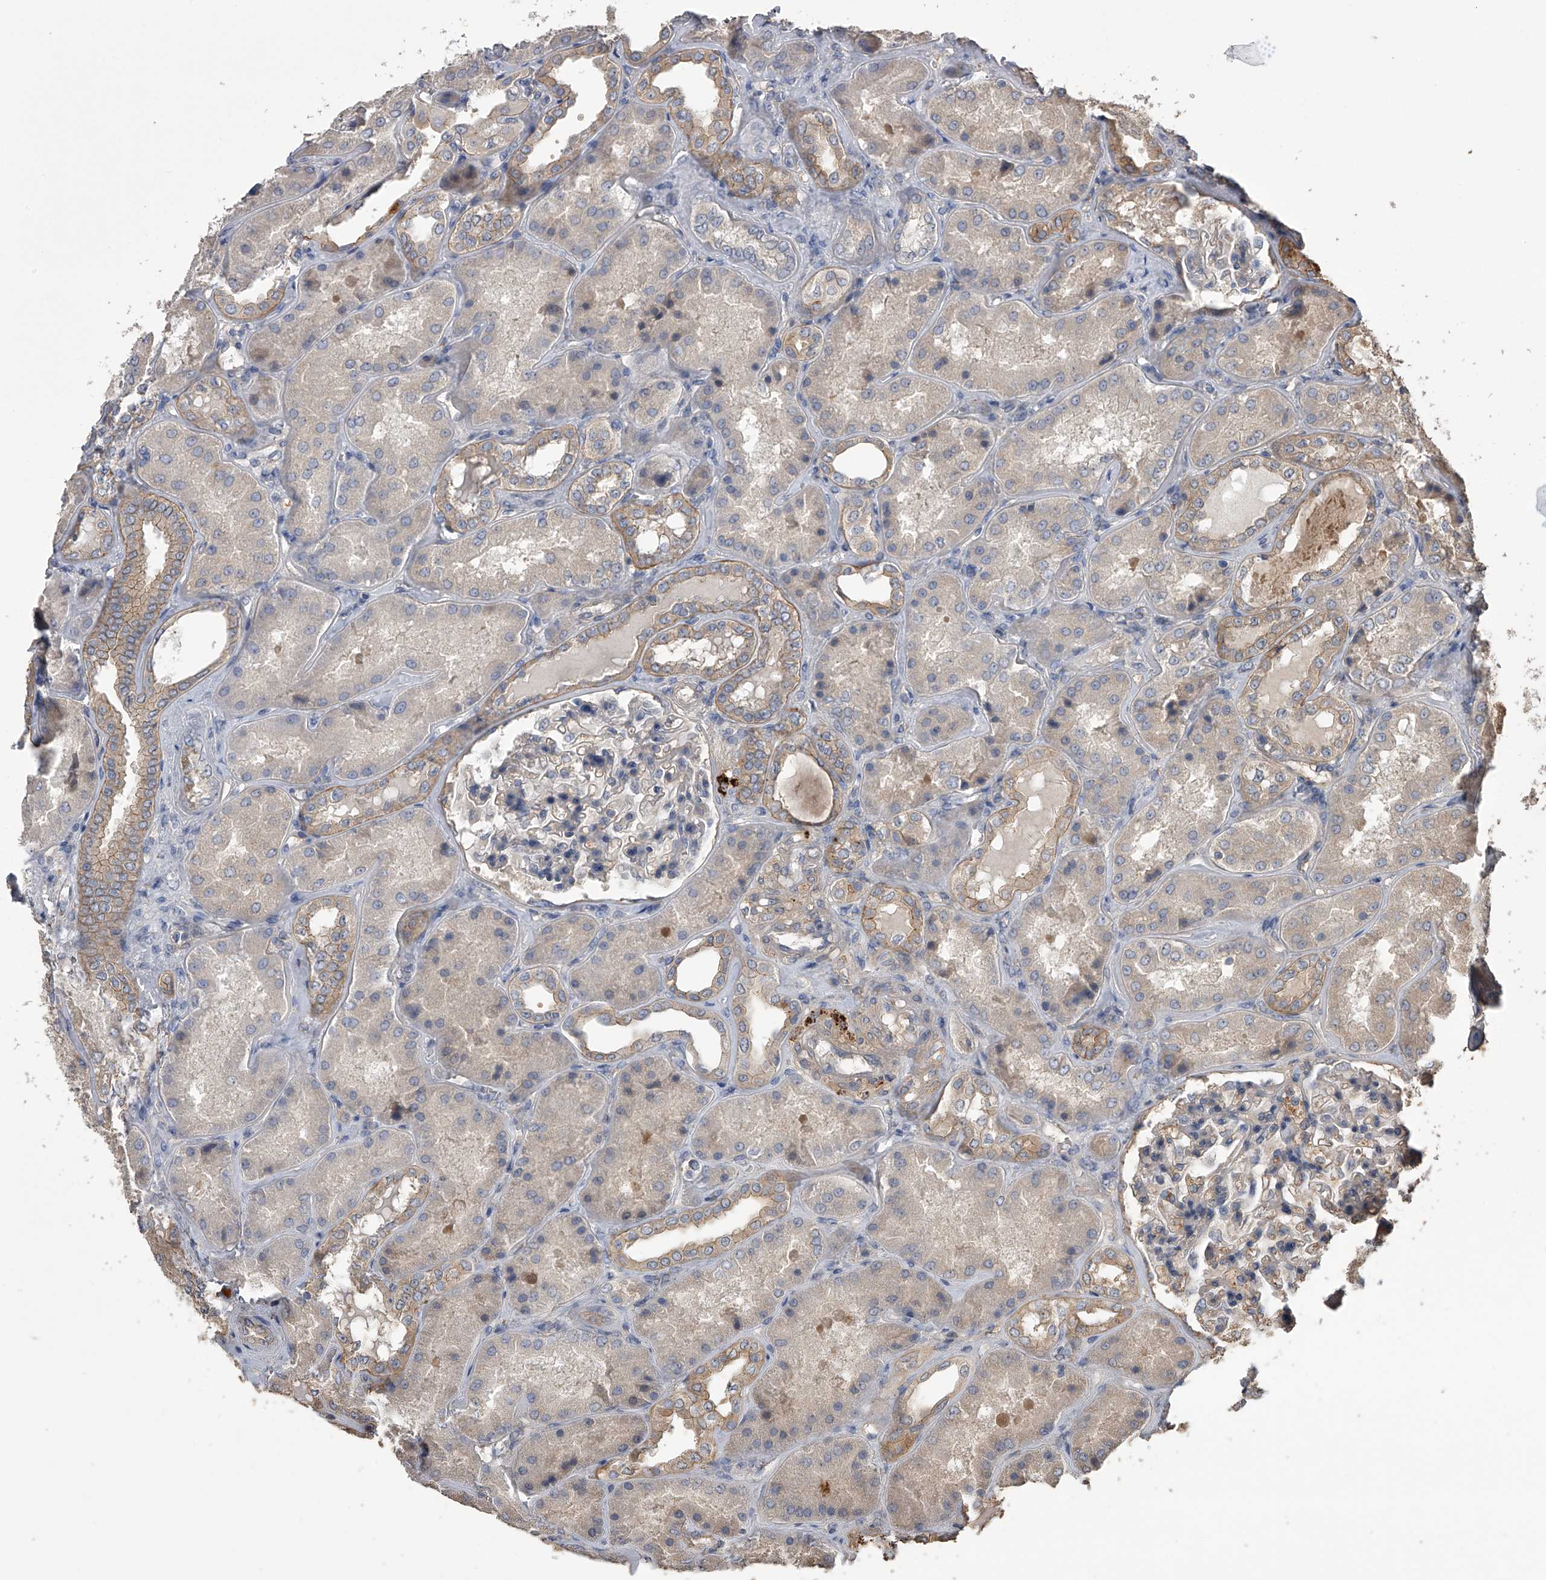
{"staining": {"intensity": "negative", "quantity": "none", "location": "none"}, "tissue": "kidney", "cell_type": "Cells in glomeruli", "image_type": "normal", "snomed": [{"axis": "morphology", "description": "Normal tissue, NOS"}, {"axis": "topography", "description": "Kidney"}], "caption": "The immunohistochemistry (IHC) photomicrograph has no significant staining in cells in glomeruli of kidney.", "gene": "ZNF343", "patient": {"sex": "female", "age": 56}}